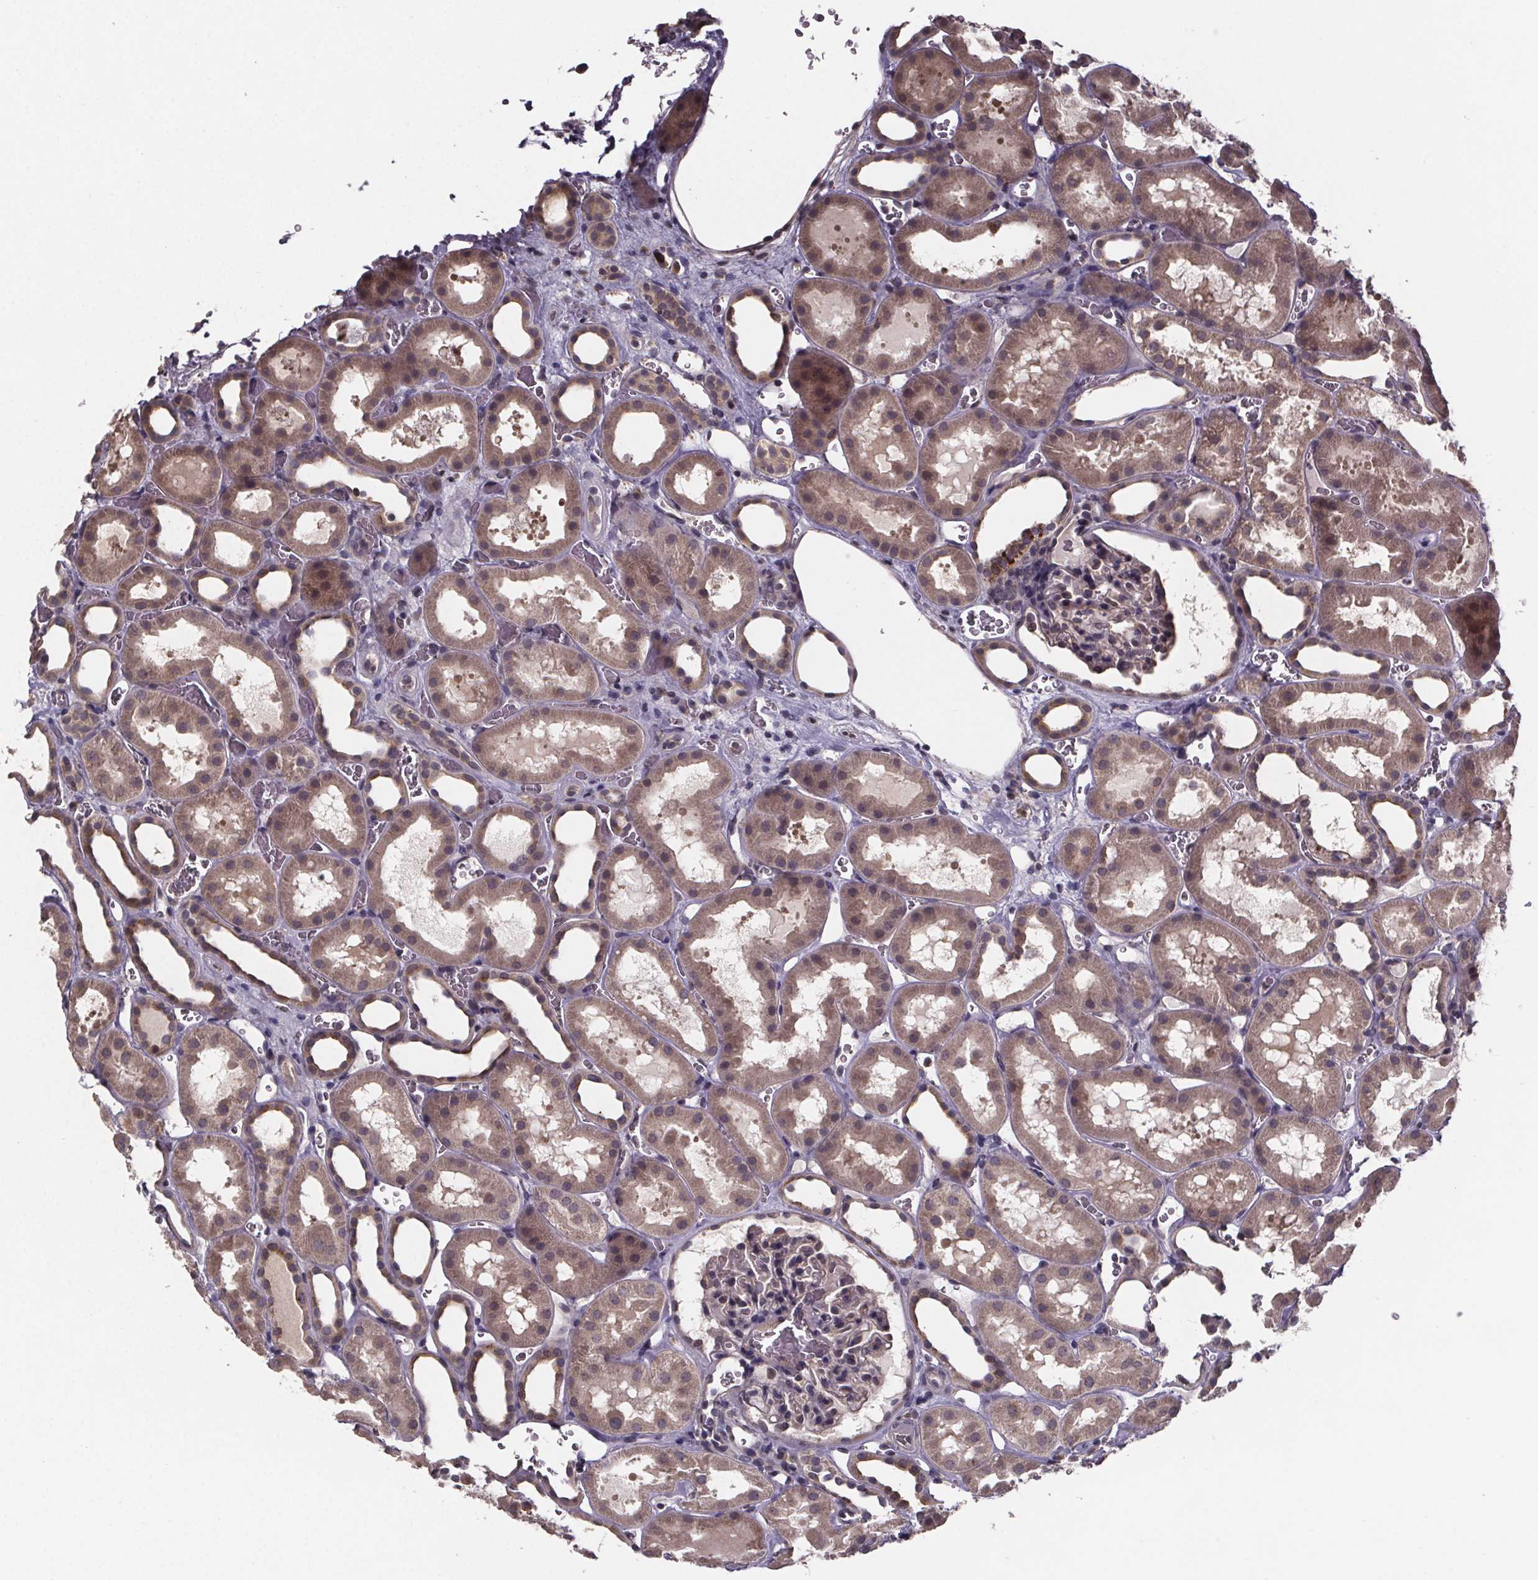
{"staining": {"intensity": "moderate", "quantity": "25%-75%", "location": "cytoplasmic/membranous"}, "tissue": "kidney", "cell_type": "Cells in glomeruli", "image_type": "normal", "snomed": [{"axis": "morphology", "description": "Normal tissue, NOS"}, {"axis": "topography", "description": "Kidney"}], "caption": "IHC micrograph of normal kidney: human kidney stained using immunohistochemistry (IHC) reveals medium levels of moderate protein expression localized specifically in the cytoplasmic/membranous of cells in glomeruli, appearing as a cytoplasmic/membranous brown color.", "gene": "SAT1", "patient": {"sex": "female", "age": 41}}